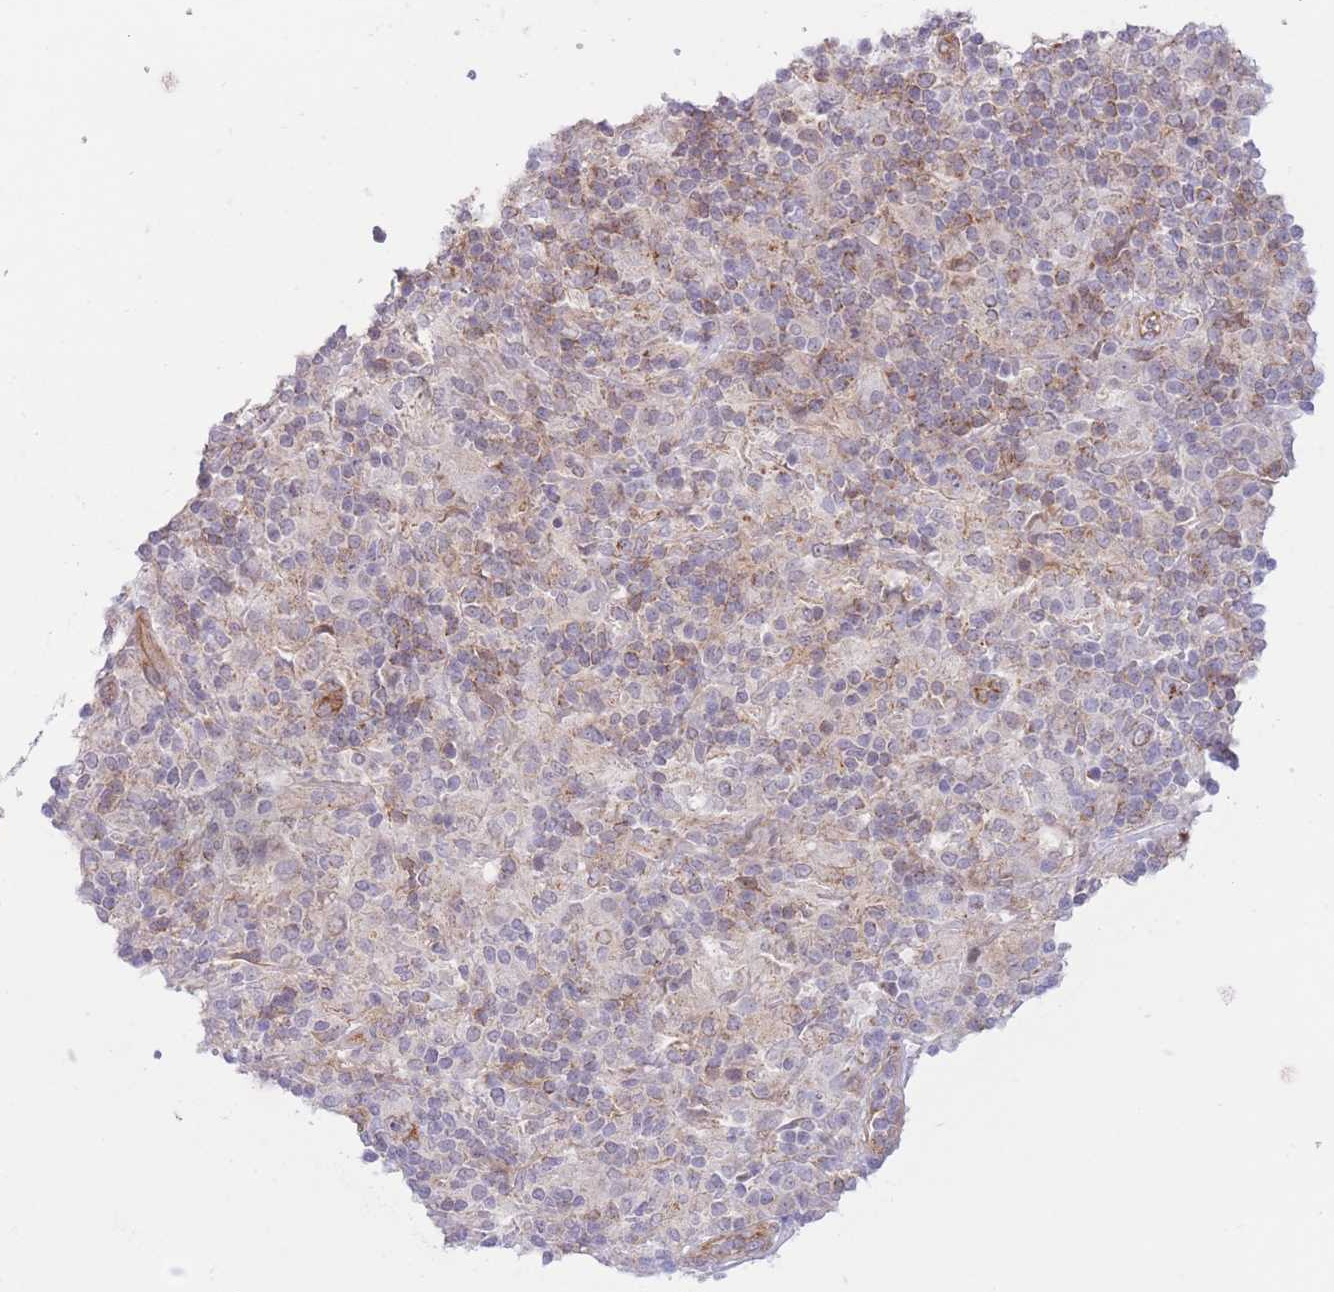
{"staining": {"intensity": "weak", "quantity": "25%-75%", "location": "cytoplasmic/membranous"}, "tissue": "lymphoma", "cell_type": "Tumor cells", "image_type": "cancer", "snomed": [{"axis": "morphology", "description": "Malignant lymphoma, non-Hodgkin's type, Low grade"}, {"axis": "topography", "description": "Lymph node"}], "caption": "Tumor cells show low levels of weak cytoplasmic/membranous staining in about 25%-75% of cells in human low-grade malignant lymphoma, non-Hodgkin's type. Immunohistochemistry (ihc) stains the protein of interest in brown and the nuclei are stained blue.", "gene": "MRPS31", "patient": {"sex": "female", "age": 67}}